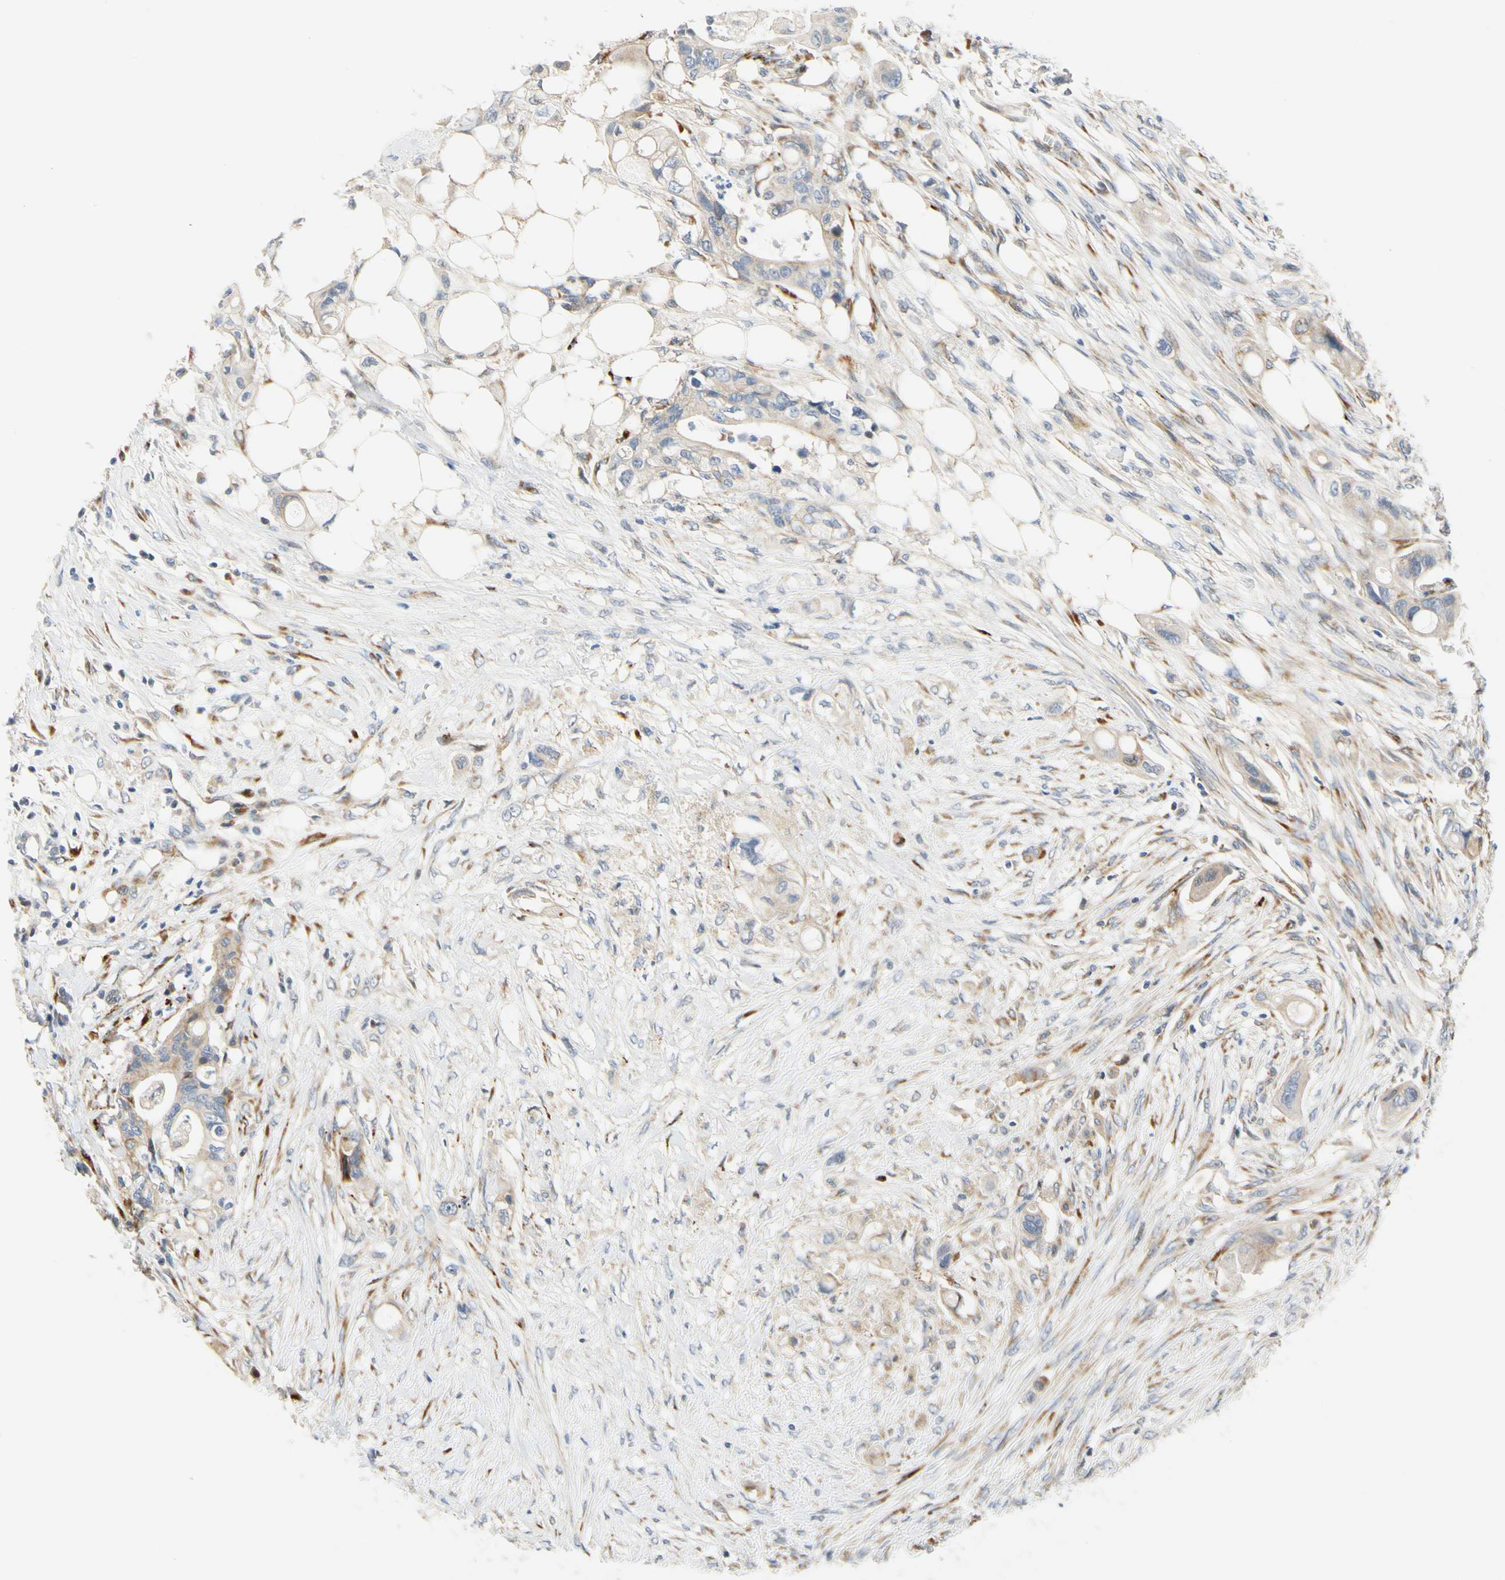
{"staining": {"intensity": "weak", "quantity": "<25%", "location": "cytoplasmic/membranous"}, "tissue": "colorectal cancer", "cell_type": "Tumor cells", "image_type": "cancer", "snomed": [{"axis": "morphology", "description": "Adenocarcinoma, NOS"}, {"axis": "topography", "description": "Colon"}], "caption": "The micrograph shows no significant expression in tumor cells of colorectal cancer (adenocarcinoma).", "gene": "ZNF236", "patient": {"sex": "female", "age": 57}}